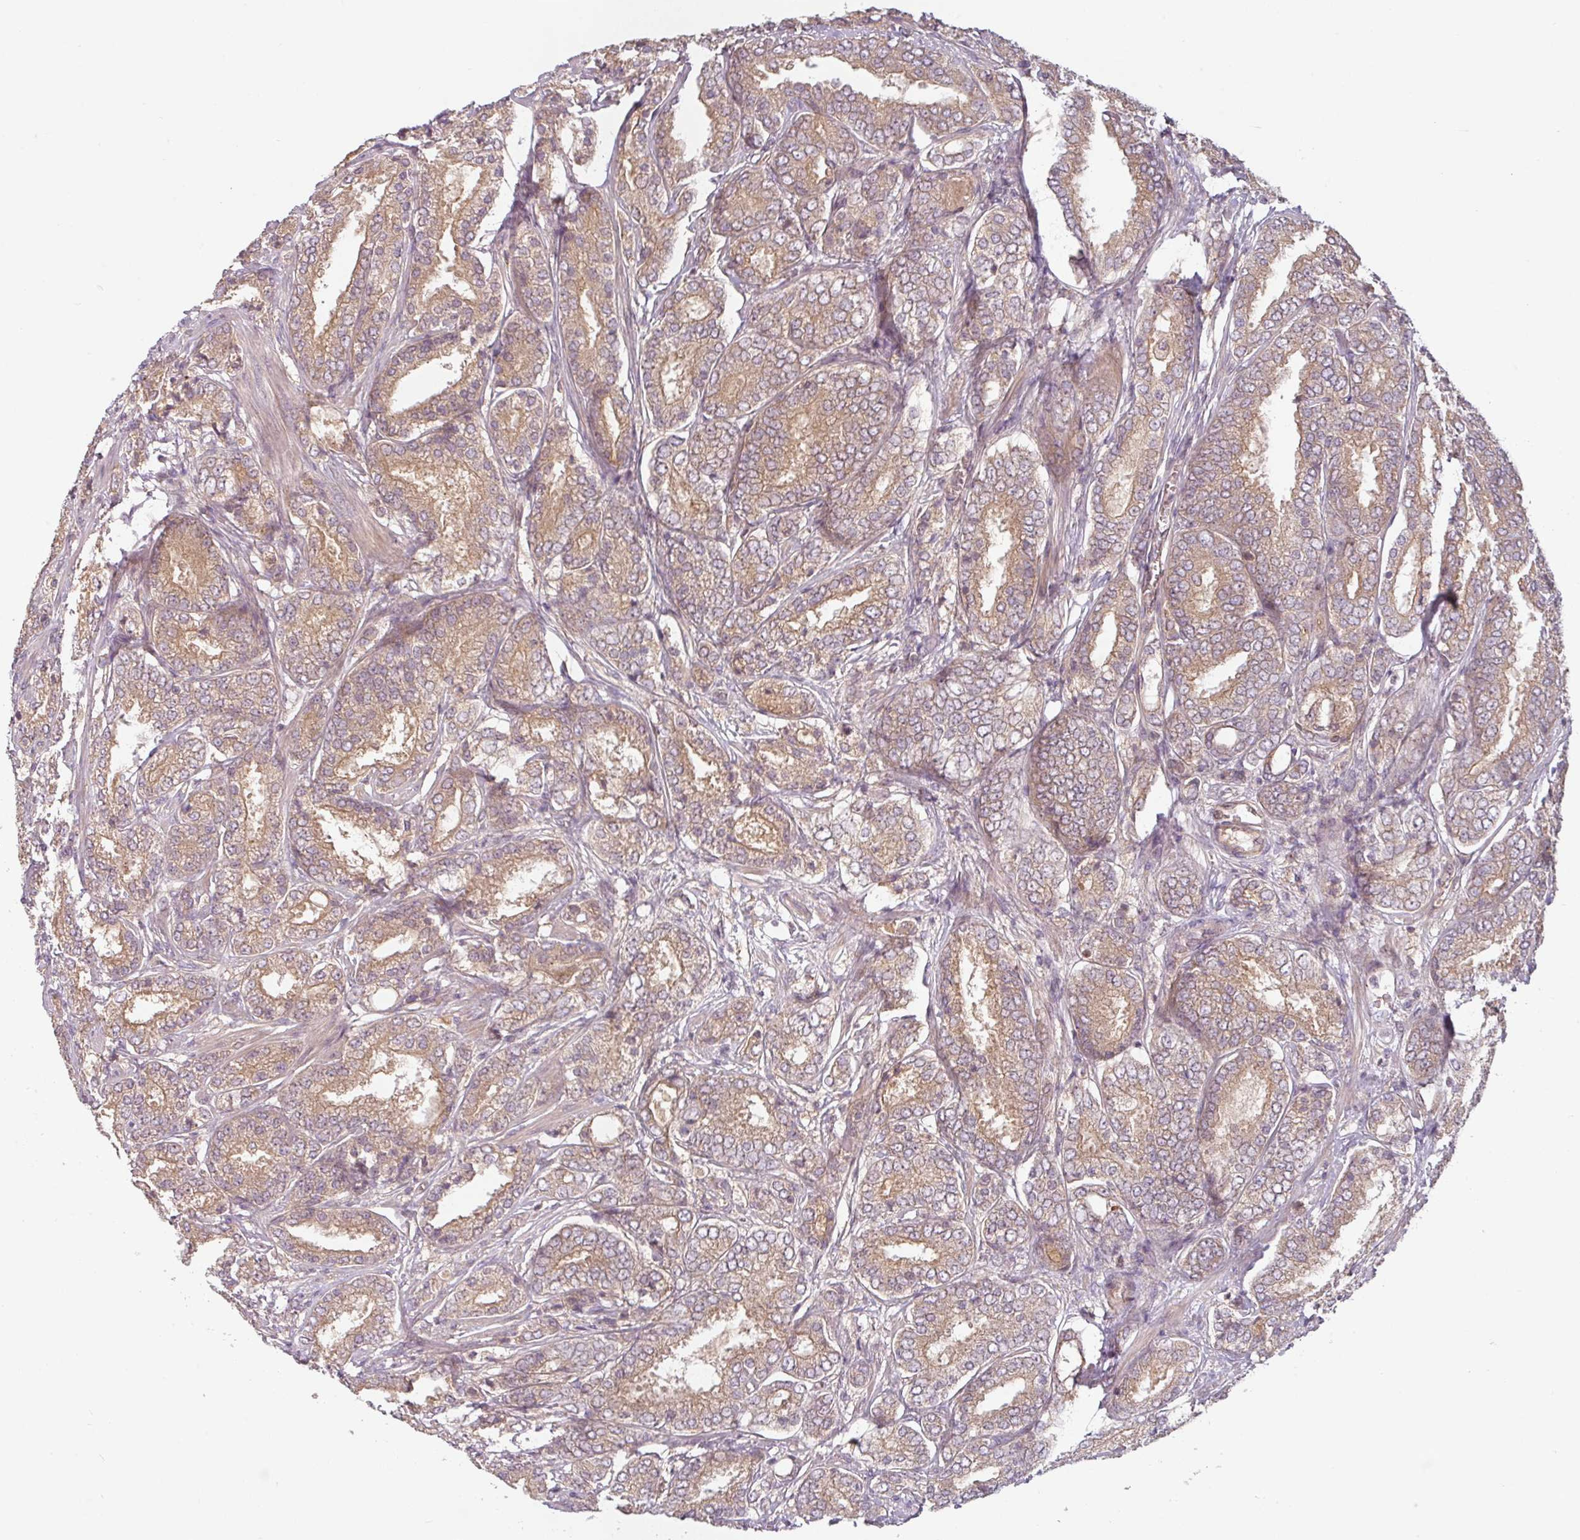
{"staining": {"intensity": "moderate", "quantity": ">75%", "location": "cytoplasmic/membranous"}, "tissue": "prostate cancer", "cell_type": "Tumor cells", "image_type": "cancer", "snomed": [{"axis": "morphology", "description": "Adenocarcinoma, High grade"}, {"axis": "topography", "description": "Prostate"}], "caption": "Tumor cells display moderate cytoplasmic/membranous positivity in about >75% of cells in prostate adenocarcinoma (high-grade). Immunohistochemistry stains the protein in brown and the nuclei are stained blue.", "gene": "RNF31", "patient": {"sex": "male", "age": 63}}